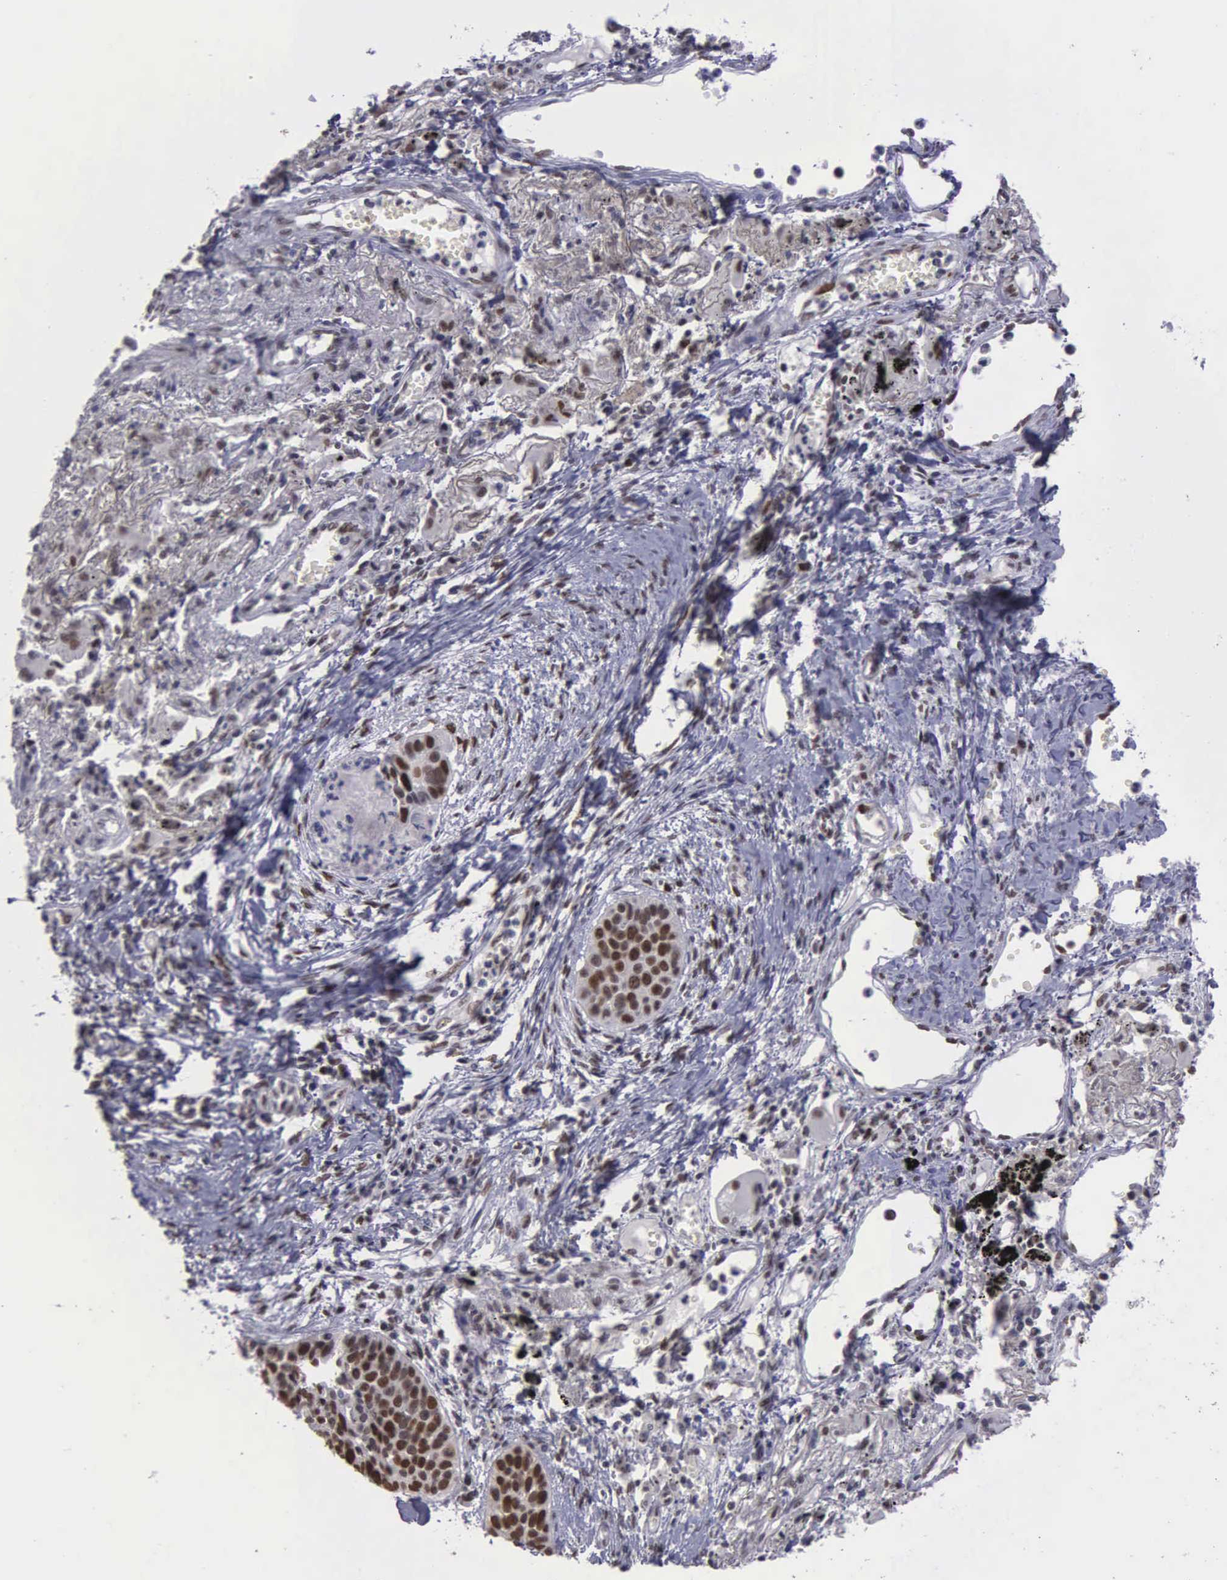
{"staining": {"intensity": "strong", "quantity": ">75%", "location": "nuclear"}, "tissue": "lung cancer", "cell_type": "Tumor cells", "image_type": "cancer", "snomed": [{"axis": "morphology", "description": "Squamous cell carcinoma, NOS"}, {"axis": "topography", "description": "Lung"}], "caption": "Tumor cells show high levels of strong nuclear staining in approximately >75% of cells in human lung cancer (squamous cell carcinoma).", "gene": "UBR7", "patient": {"sex": "male", "age": 71}}